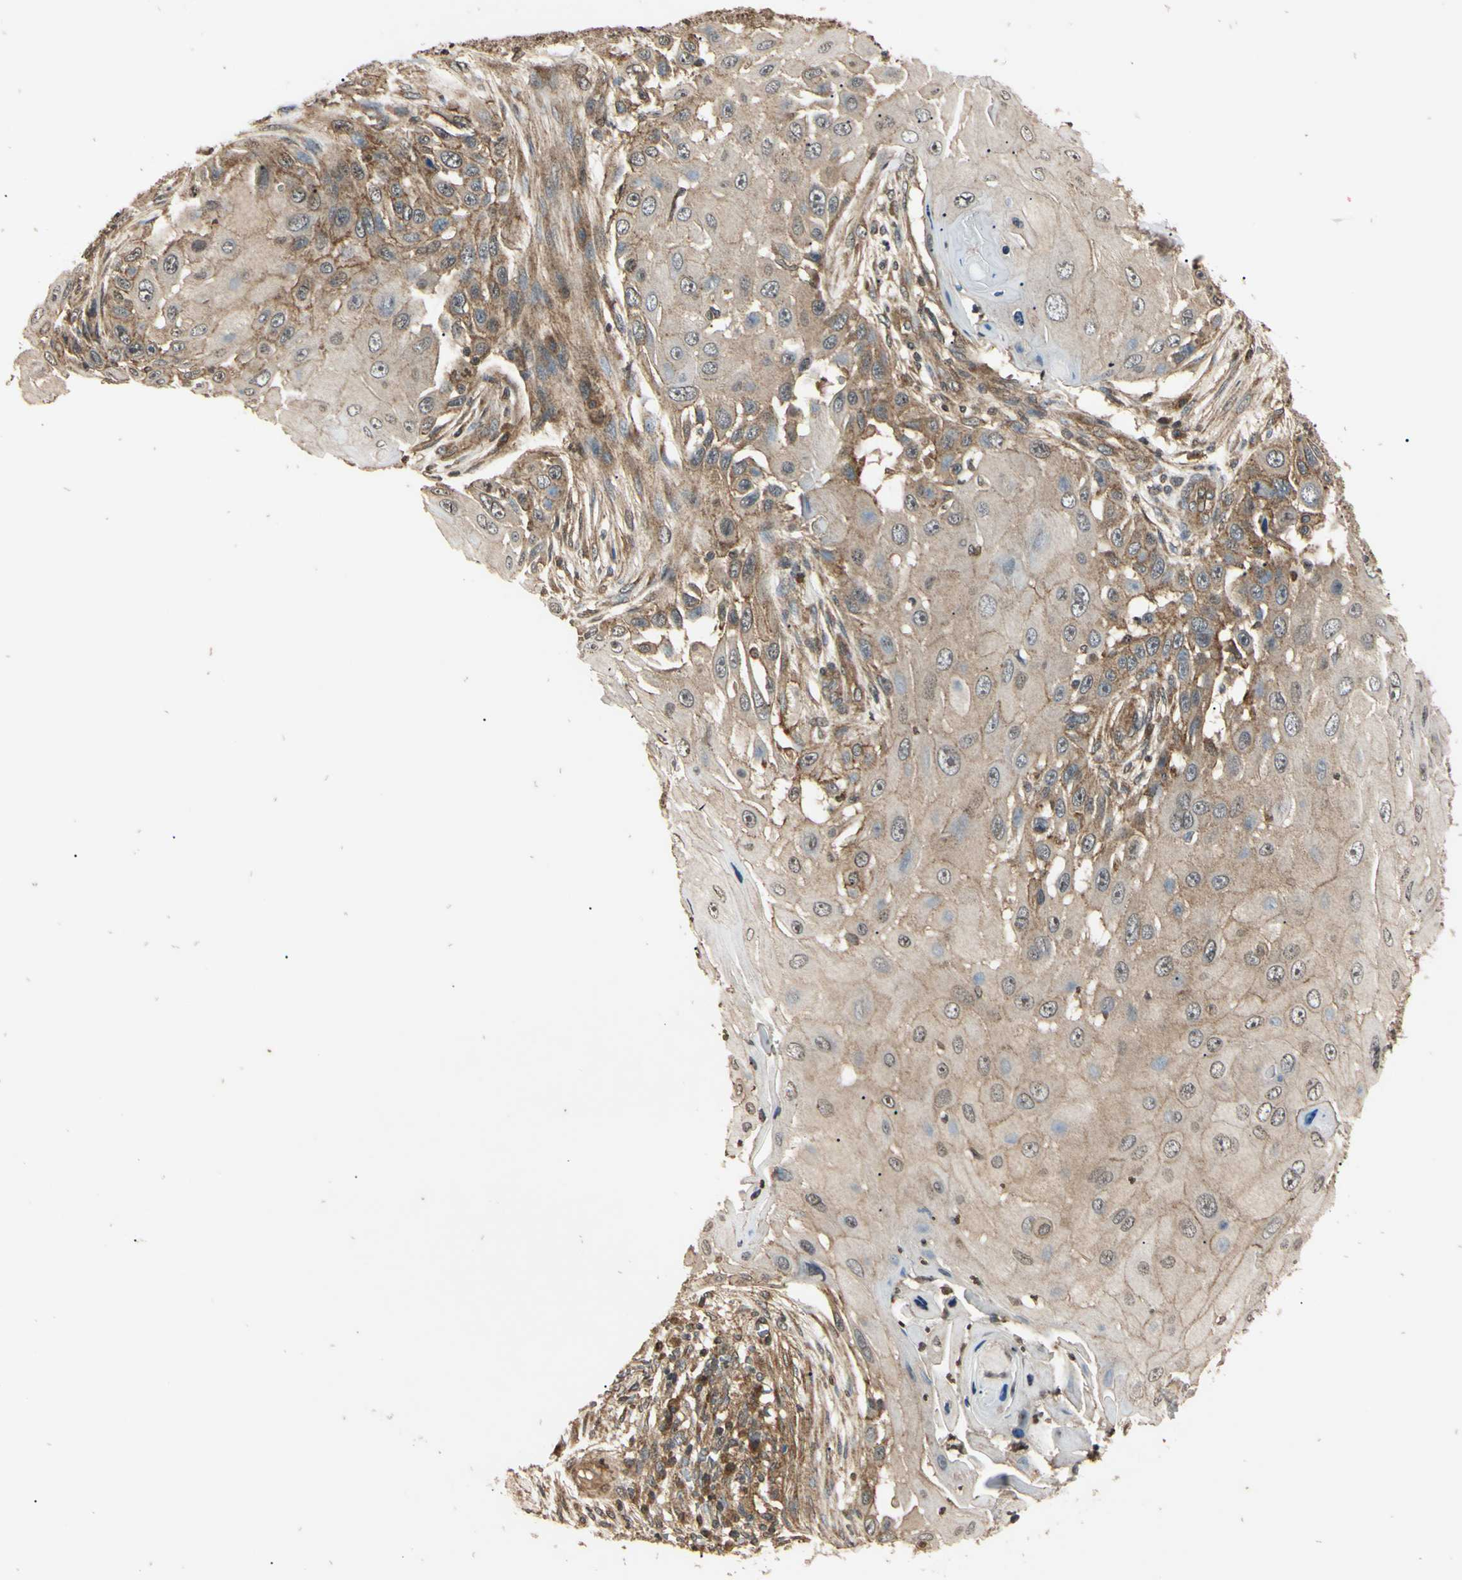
{"staining": {"intensity": "moderate", "quantity": "25%-75%", "location": "cytoplasmic/membranous"}, "tissue": "skin cancer", "cell_type": "Tumor cells", "image_type": "cancer", "snomed": [{"axis": "morphology", "description": "Squamous cell carcinoma, NOS"}, {"axis": "topography", "description": "Skin"}], "caption": "Skin cancer (squamous cell carcinoma) stained with IHC reveals moderate cytoplasmic/membranous staining in approximately 25%-75% of tumor cells.", "gene": "EPN1", "patient": {"sex": "female", "age": 44}}